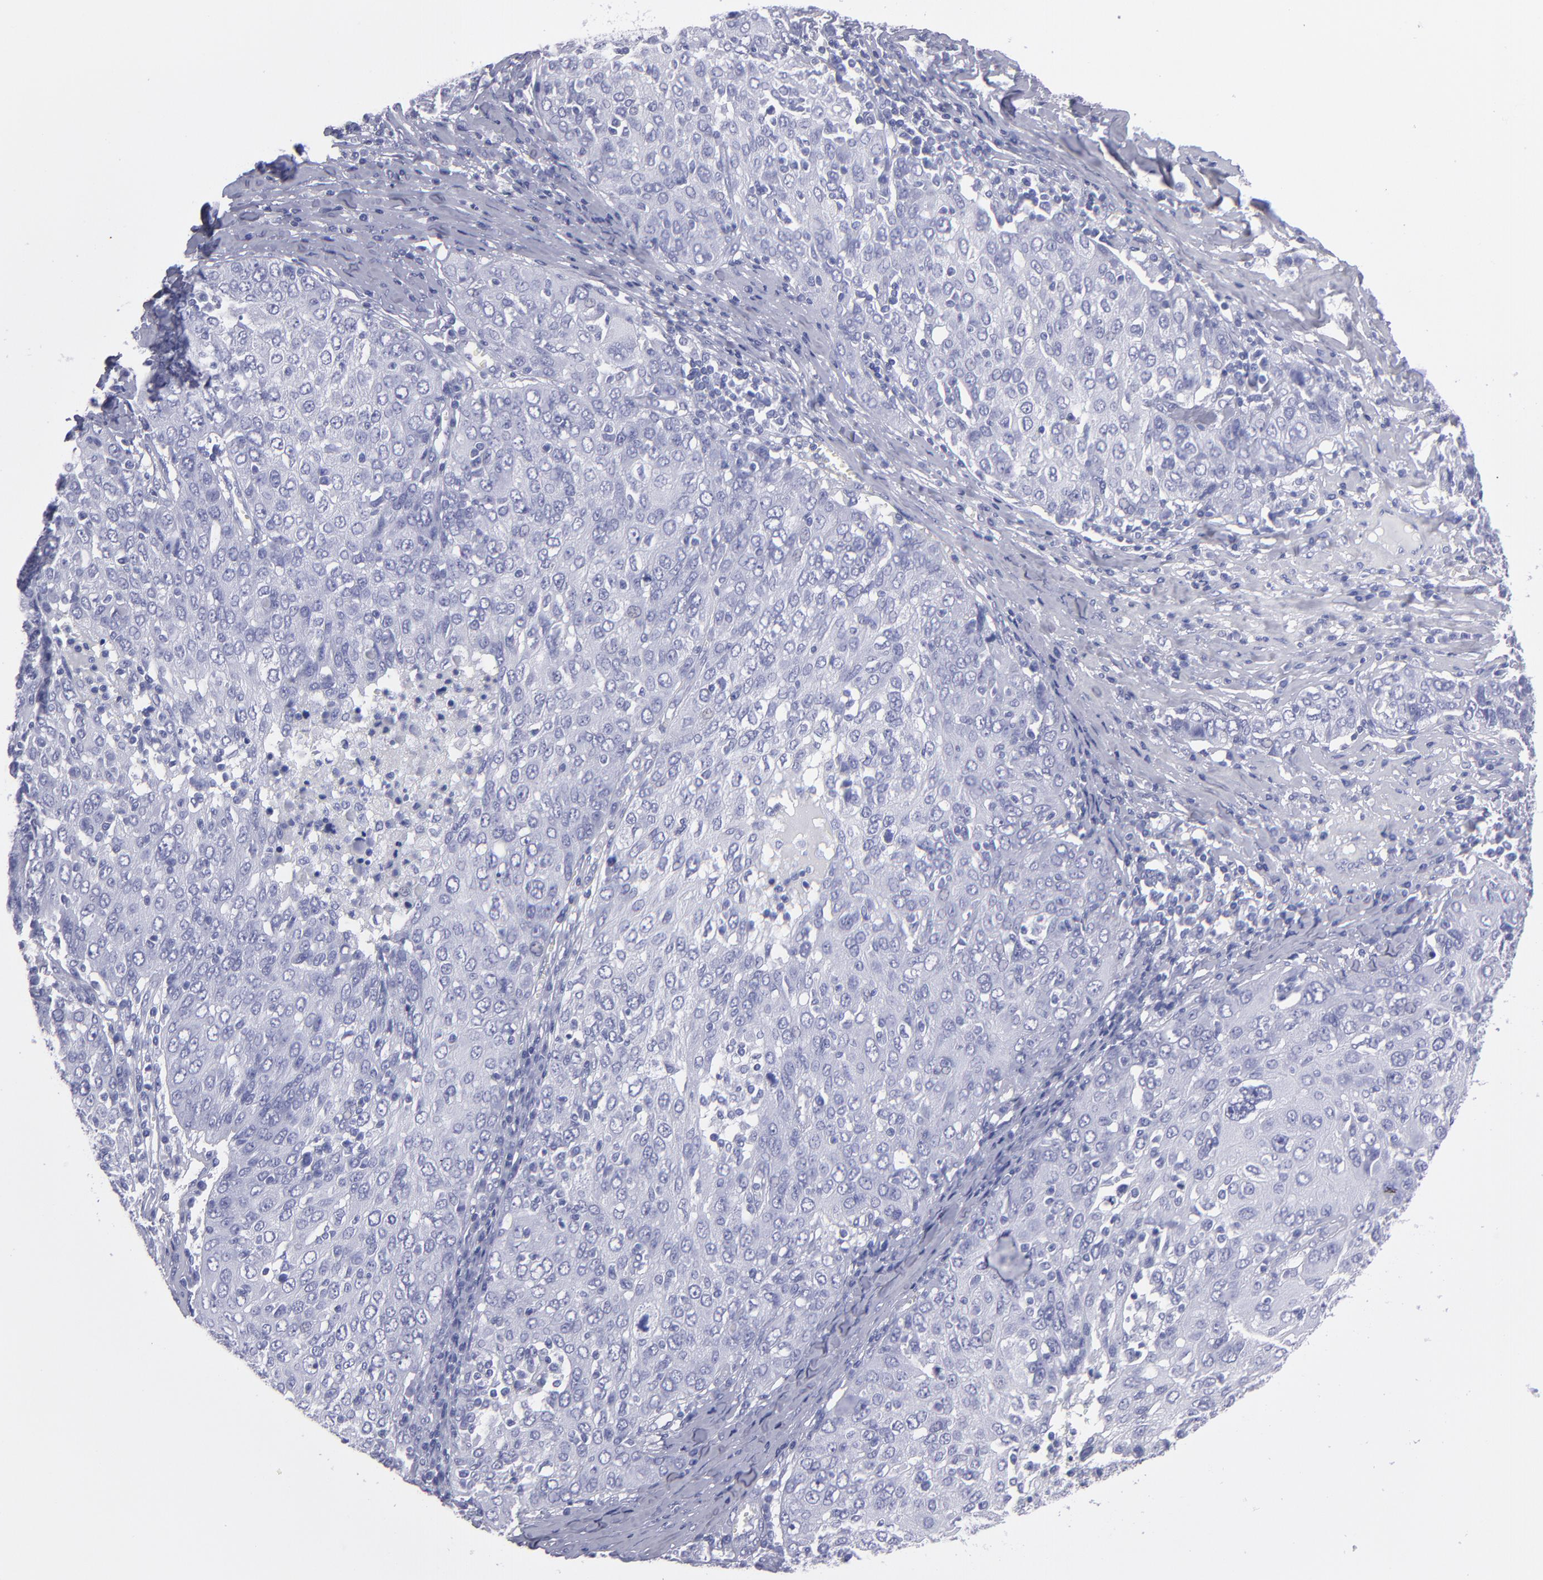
{"staining": {"intensity": "negative", "quantity": "none", "location": "none"}, "tissue": "ovarian cancer", "cell_type": "Tumor cells", "image_type": "cancer", "snomed": [{"axis": "morphology", "description": "Carcinoma, endometroid"}, {"axis": "topography", "description": "Ovary"}], "caption": "Endometroid carcinoma (ovarian) was stained to show a protein in brown. There is no significant staining in tumor cells. (Brightfield microscopy of DAB (3,3'-diaminobenzidine) immunohistochemistry at high magnification).", "gene": "MB", "patient": {"sex": "female", "age": 50}}